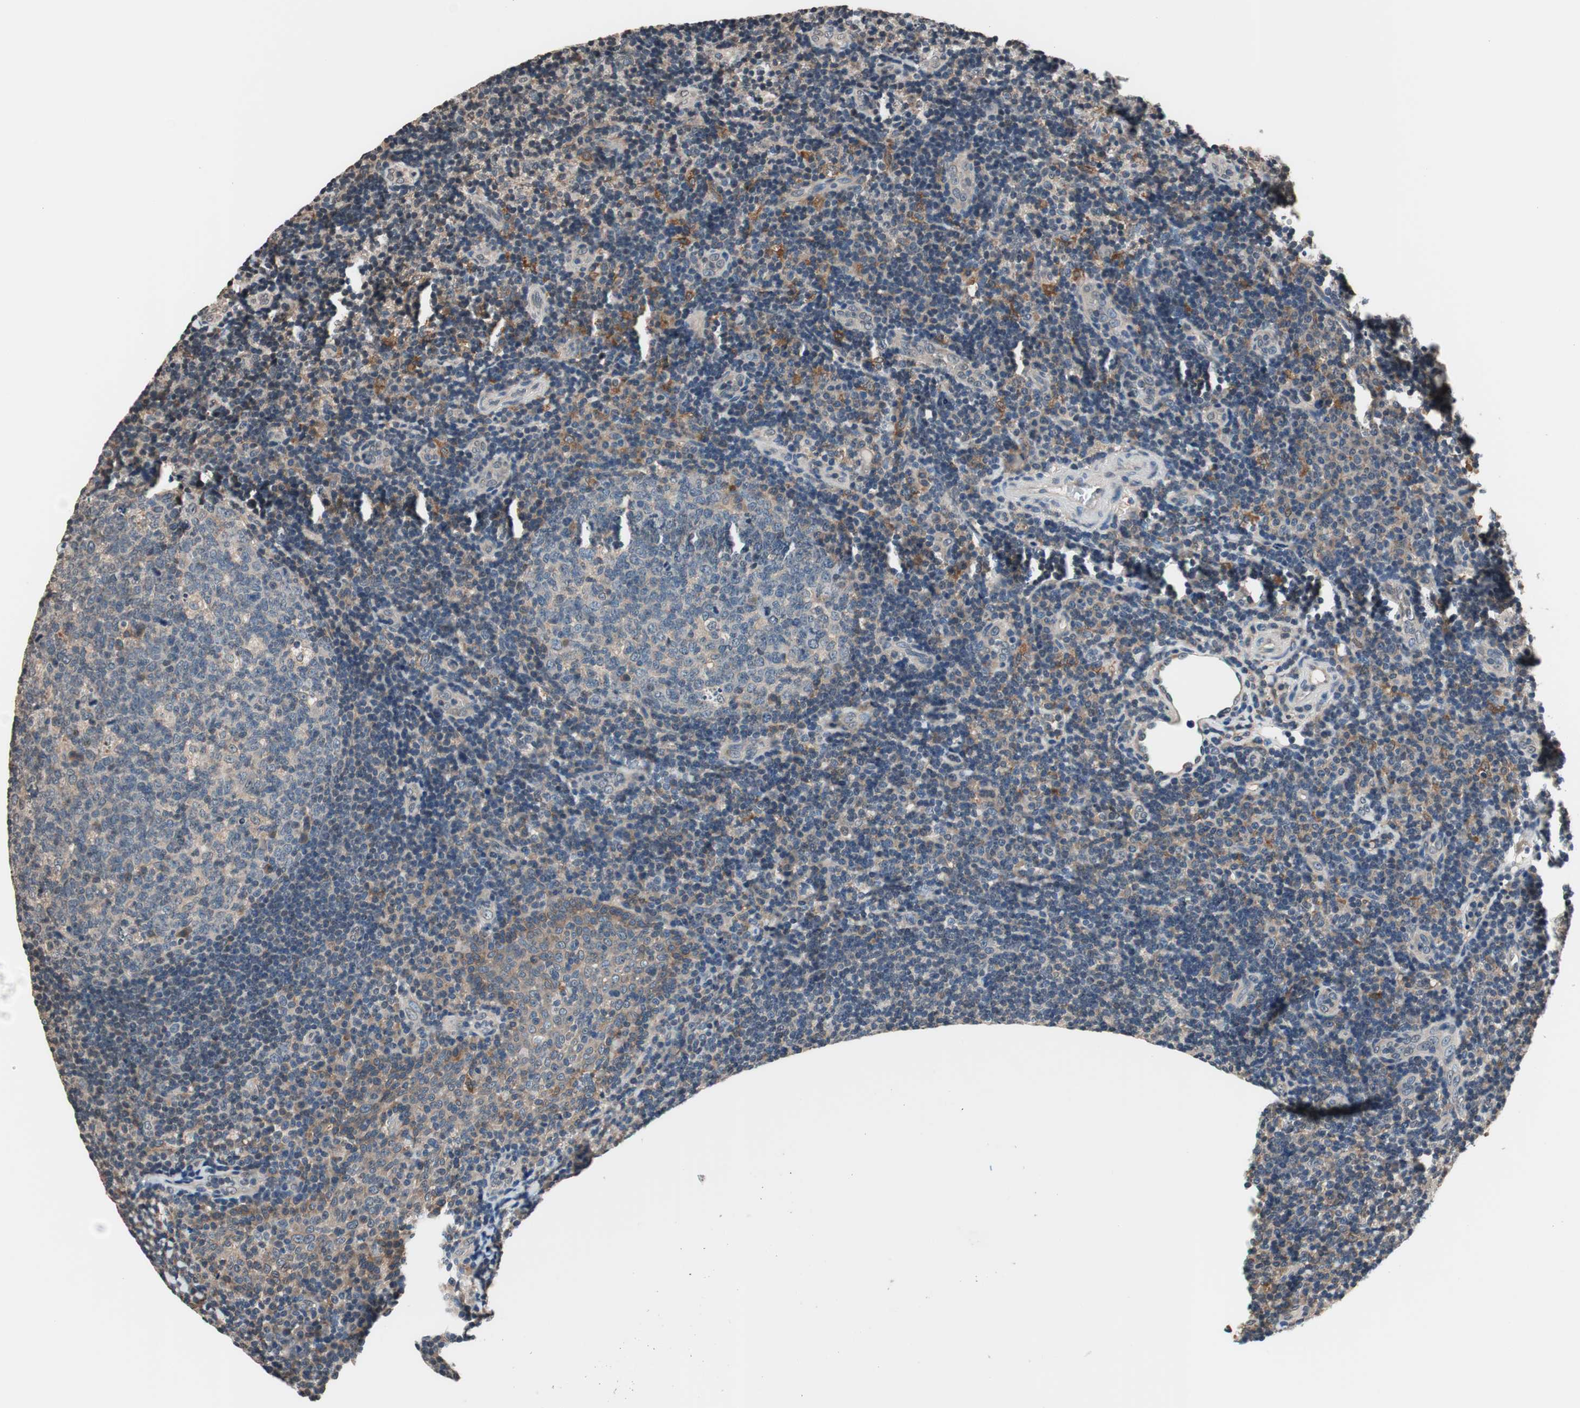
{"staining": {"intensity": "negative", "quantity": "none", "location": "none"}, "tissue": "tonsil", "cell_type": "Germinal center cells", "image_type": "normal", "snomed": [{"axis": "morphology", "description": "Normal tissue, NOS"}, {"axis": "topography", "description": "Tonsil"}], "caption": "Immunohistochemistry (IHC) photomicrograph of unremarkable tonsil: human tonsil stained with DAB shows no significant protein expression in germinal center cells.", "gene": "GCLC", "patient": {"sex": "female", "age": 40}}